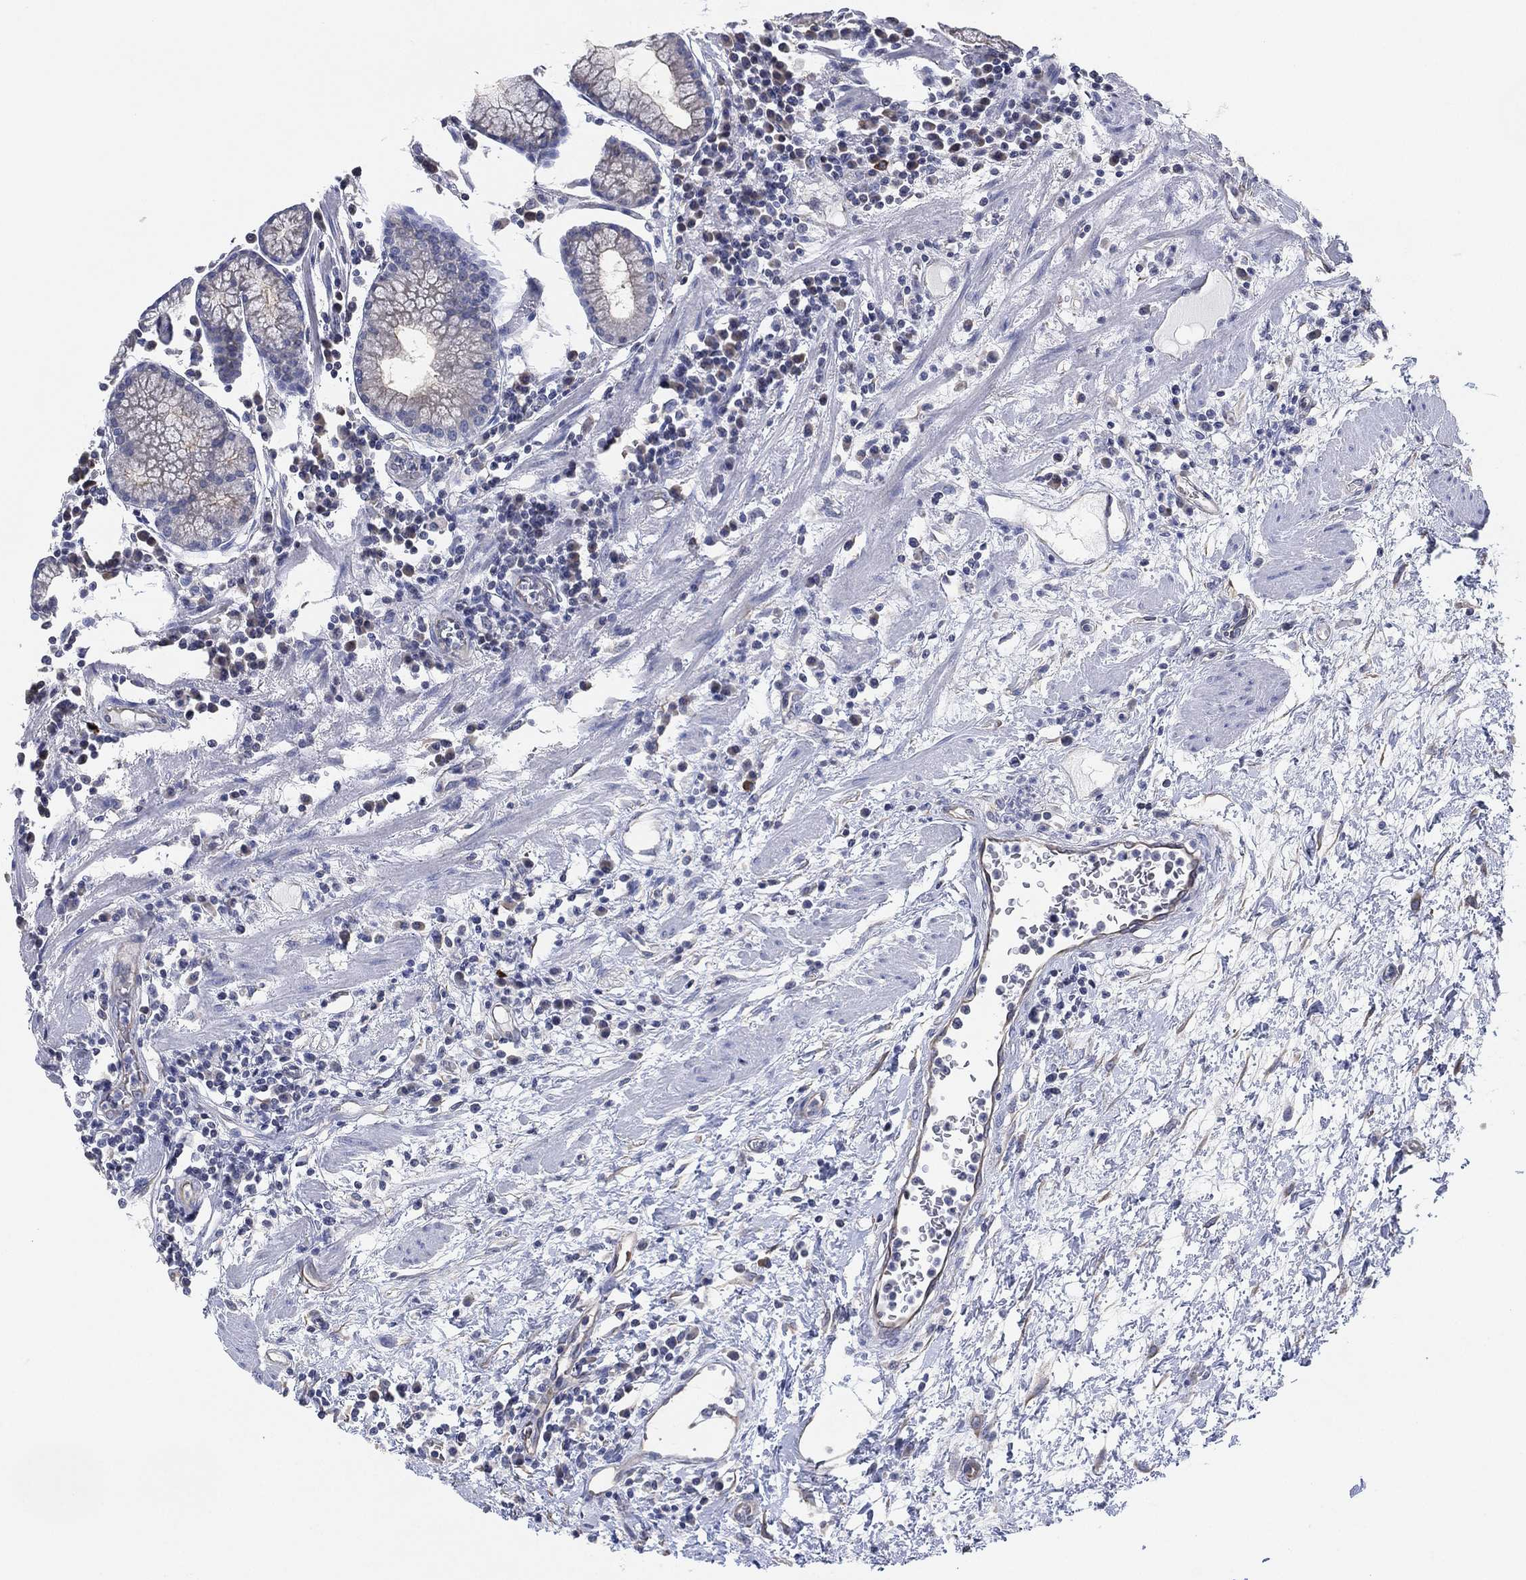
{"staining": {"intensity": "negative", "quantity": "none", "location": "none"}, "tissue": "stomach", "cell_type": "Glandular cells", "image_type": "normal", "snomed": [{"axis": "morphology", "description": "Normal tissue, NOS"}, {"axis": "morphology", "description": "Adenocarcinoma, NOS"}, {"axis": "topography", "description": "Stomach"}], "caption": "DAB immunohistochemical staining of benign human stomach reveals no significant staining in glandular cells.", "gene": "CFTR", "patient": {"sex": "female", "age": 64}}